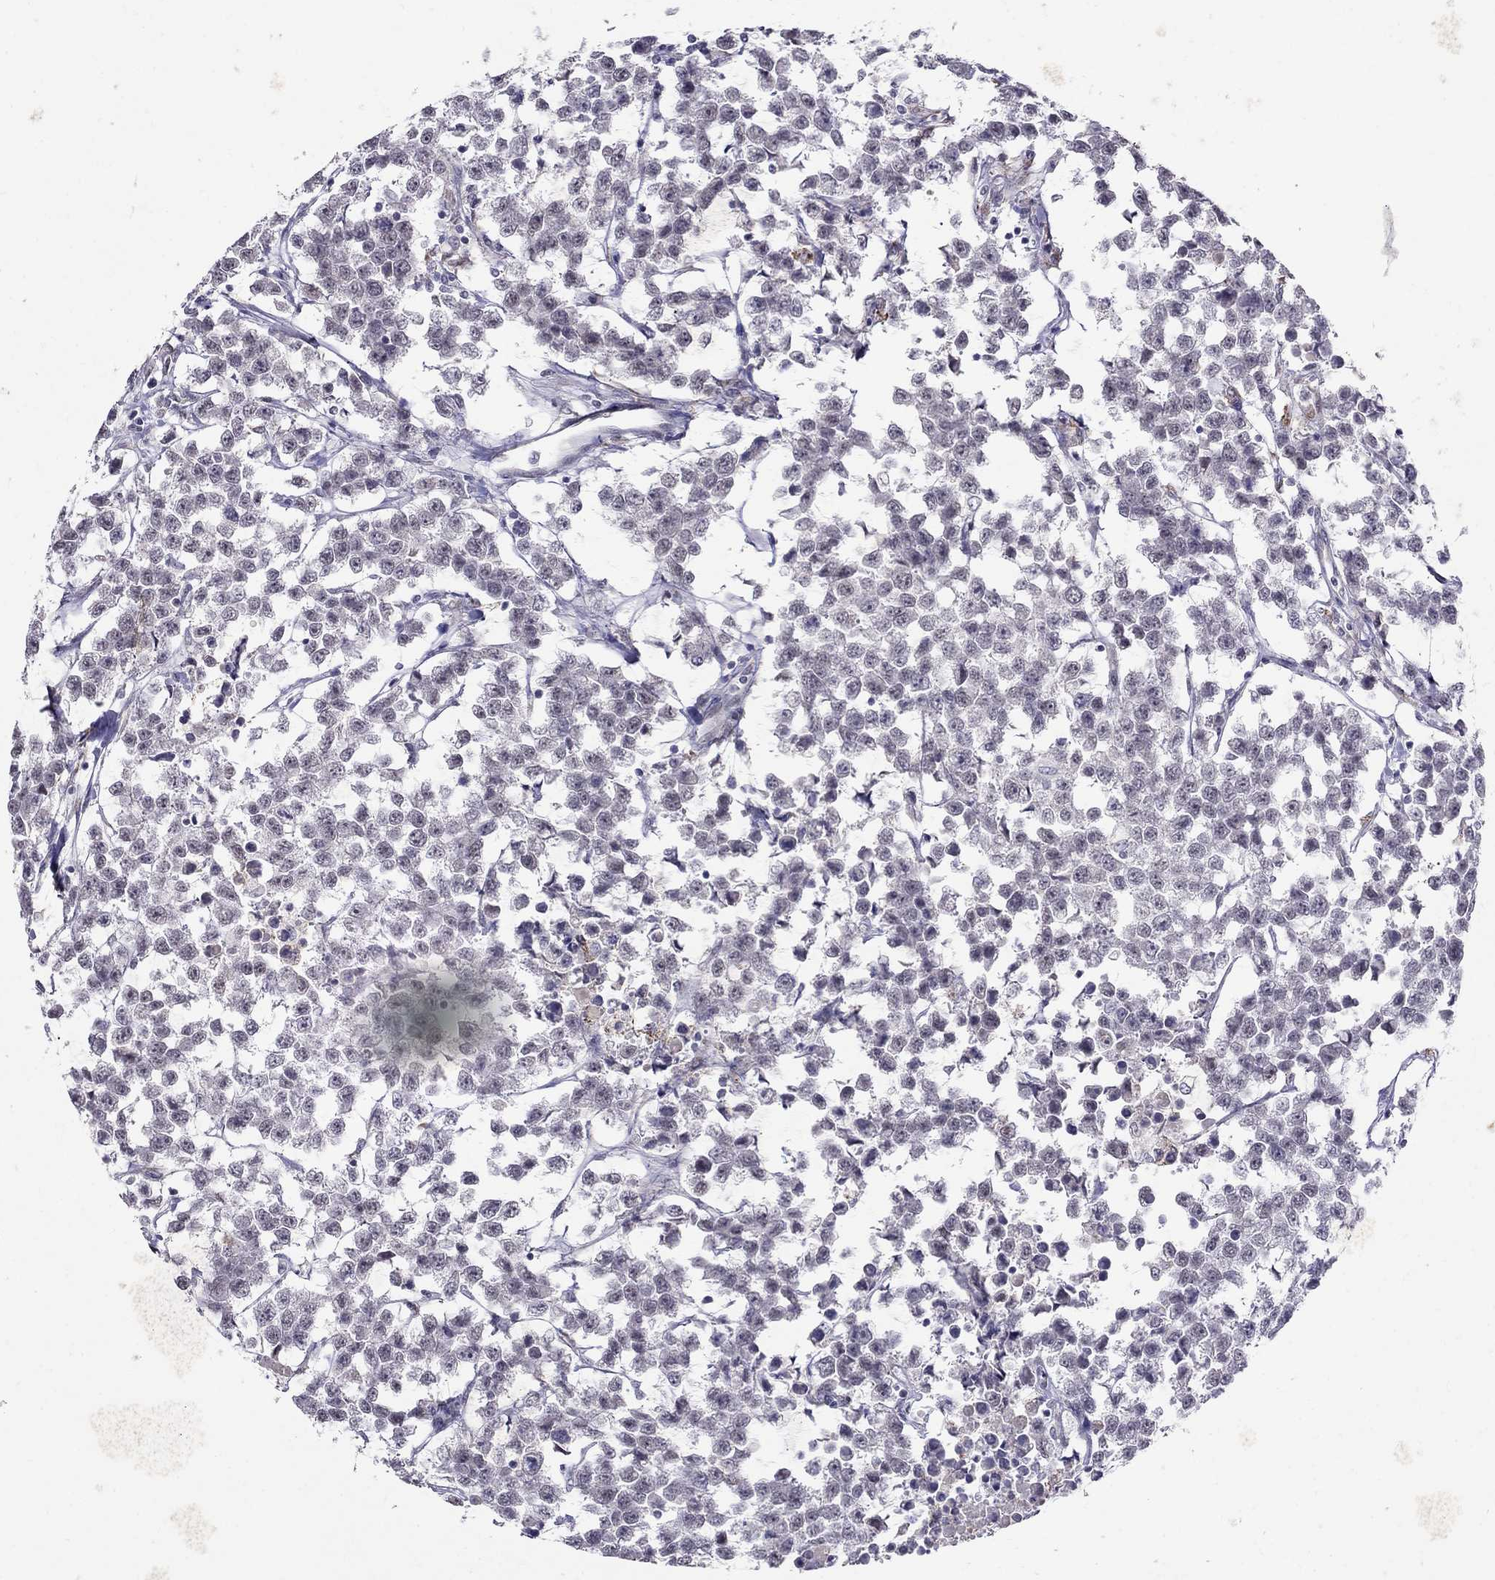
{"staining": {"intensity": "negative", "quantity": "none", "location": "none"}, "tissue": "testis cancer", "cell_type": "Tumor cells", "image_type": "cancer", "snomed": [{"axis": "morphology", "description": "Seminoma, NOS"}, {"axis": "topography", "description": "Testis"}], "caption": "Testis seminoma was stained to show a protein in brown. There is no significant staining in tumor cells.", "gene": "MYO3B", "patient": {"sex": "male", "age": 59}}